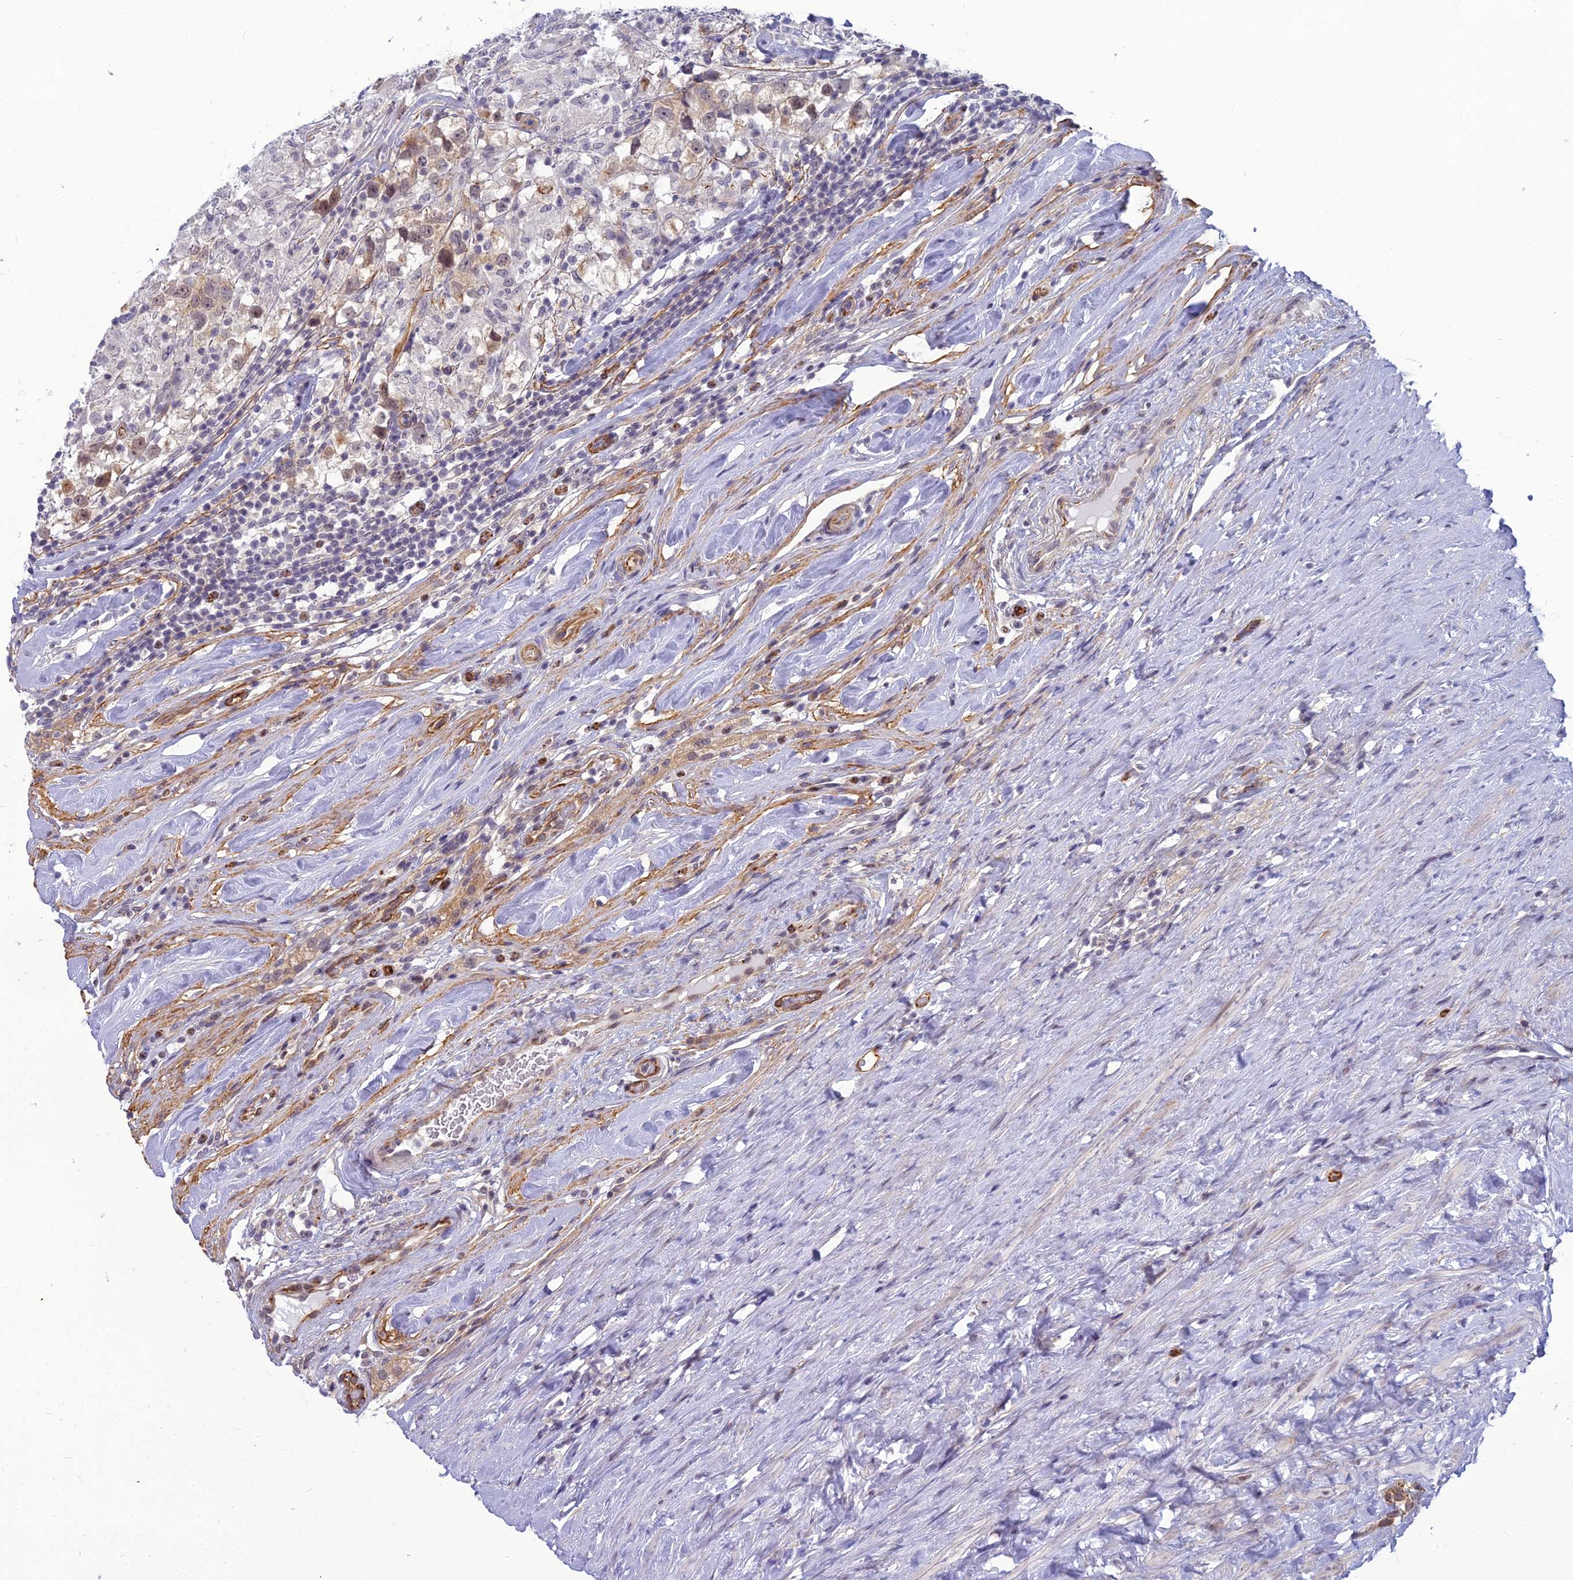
{"staining": {"intensity": "weak", "quantity": "25%-75%", "location": "nuclear"}, "tissue": "testis cancer", "cell_type": "Tumor cells", "image_type": "cancer", "snomed": [{"axis": "morphology", "description": "Seminoma, NOS"}, {"axis": "topography", "description": "Testis"}], "caption": "Weak nuclear protein positivity is present in about 25%-75% of tumor cells in testis cancer (seminoma).", "gene": "RGL3", "patient": {"sex": "male", "age": 46}}